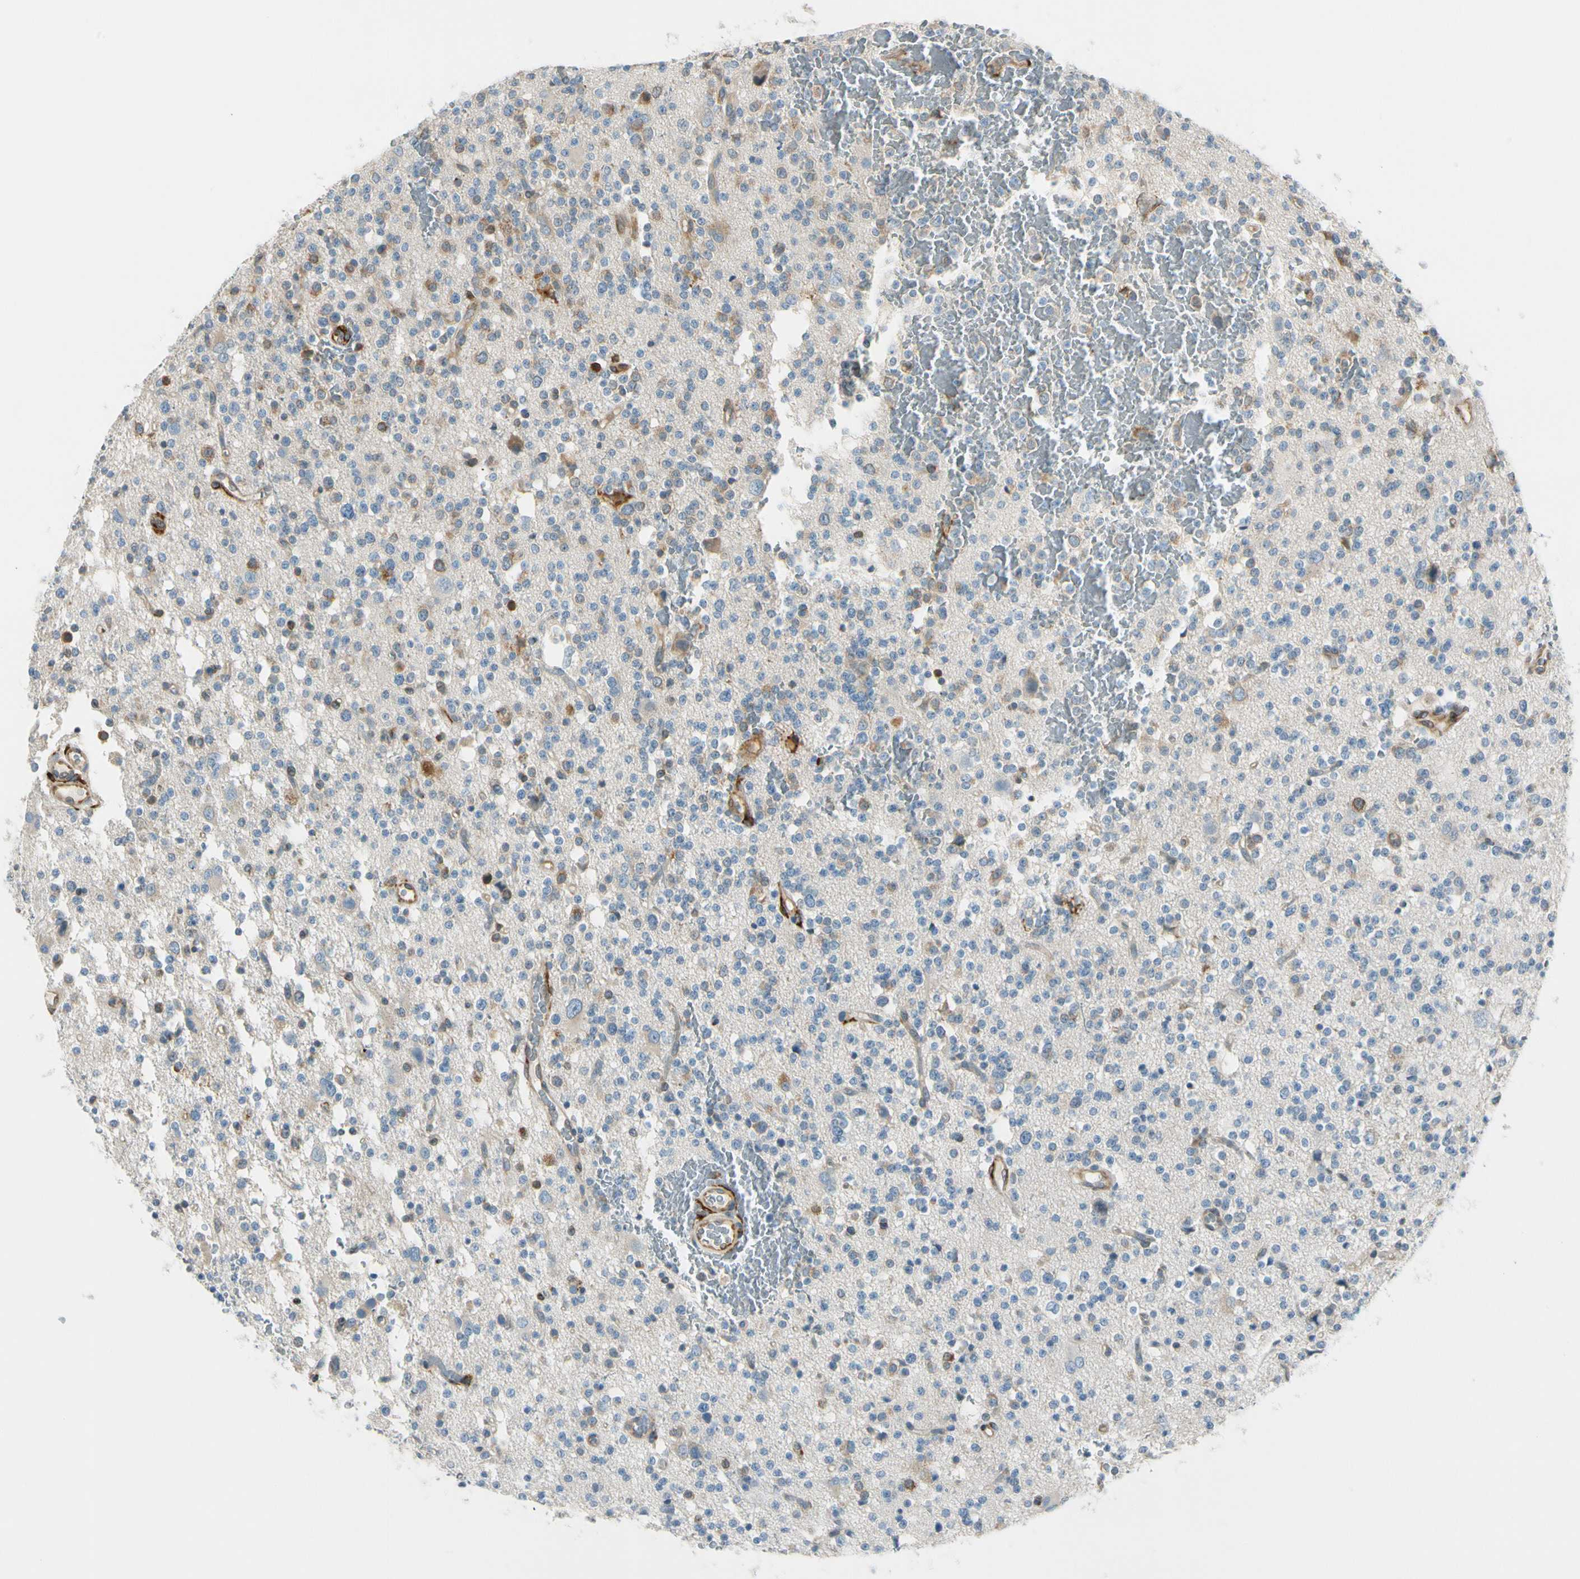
{"staining": {"intensity": "weak", "quantity": "25%-75%", "location": "cytoplasmic/membranous"}, "tissue": "glioma", "cell_type": "Tumor cells", "image_type": "cancer", "snomed": [{"axis": "morphology", "description": "Glioma, malignant, High grade"}, {"axis": "topography", "description": "Brain"}], "caption": "Immunohistochemistry photomicrograph of human glioma stained for a protein (brown), which exhibits low levels of weak cytoplasmic/membranous expression in approximately 25%-75% of tumor cells.", "gene": "FKBP7", "patient": {"sex": "male", "age": 47}}